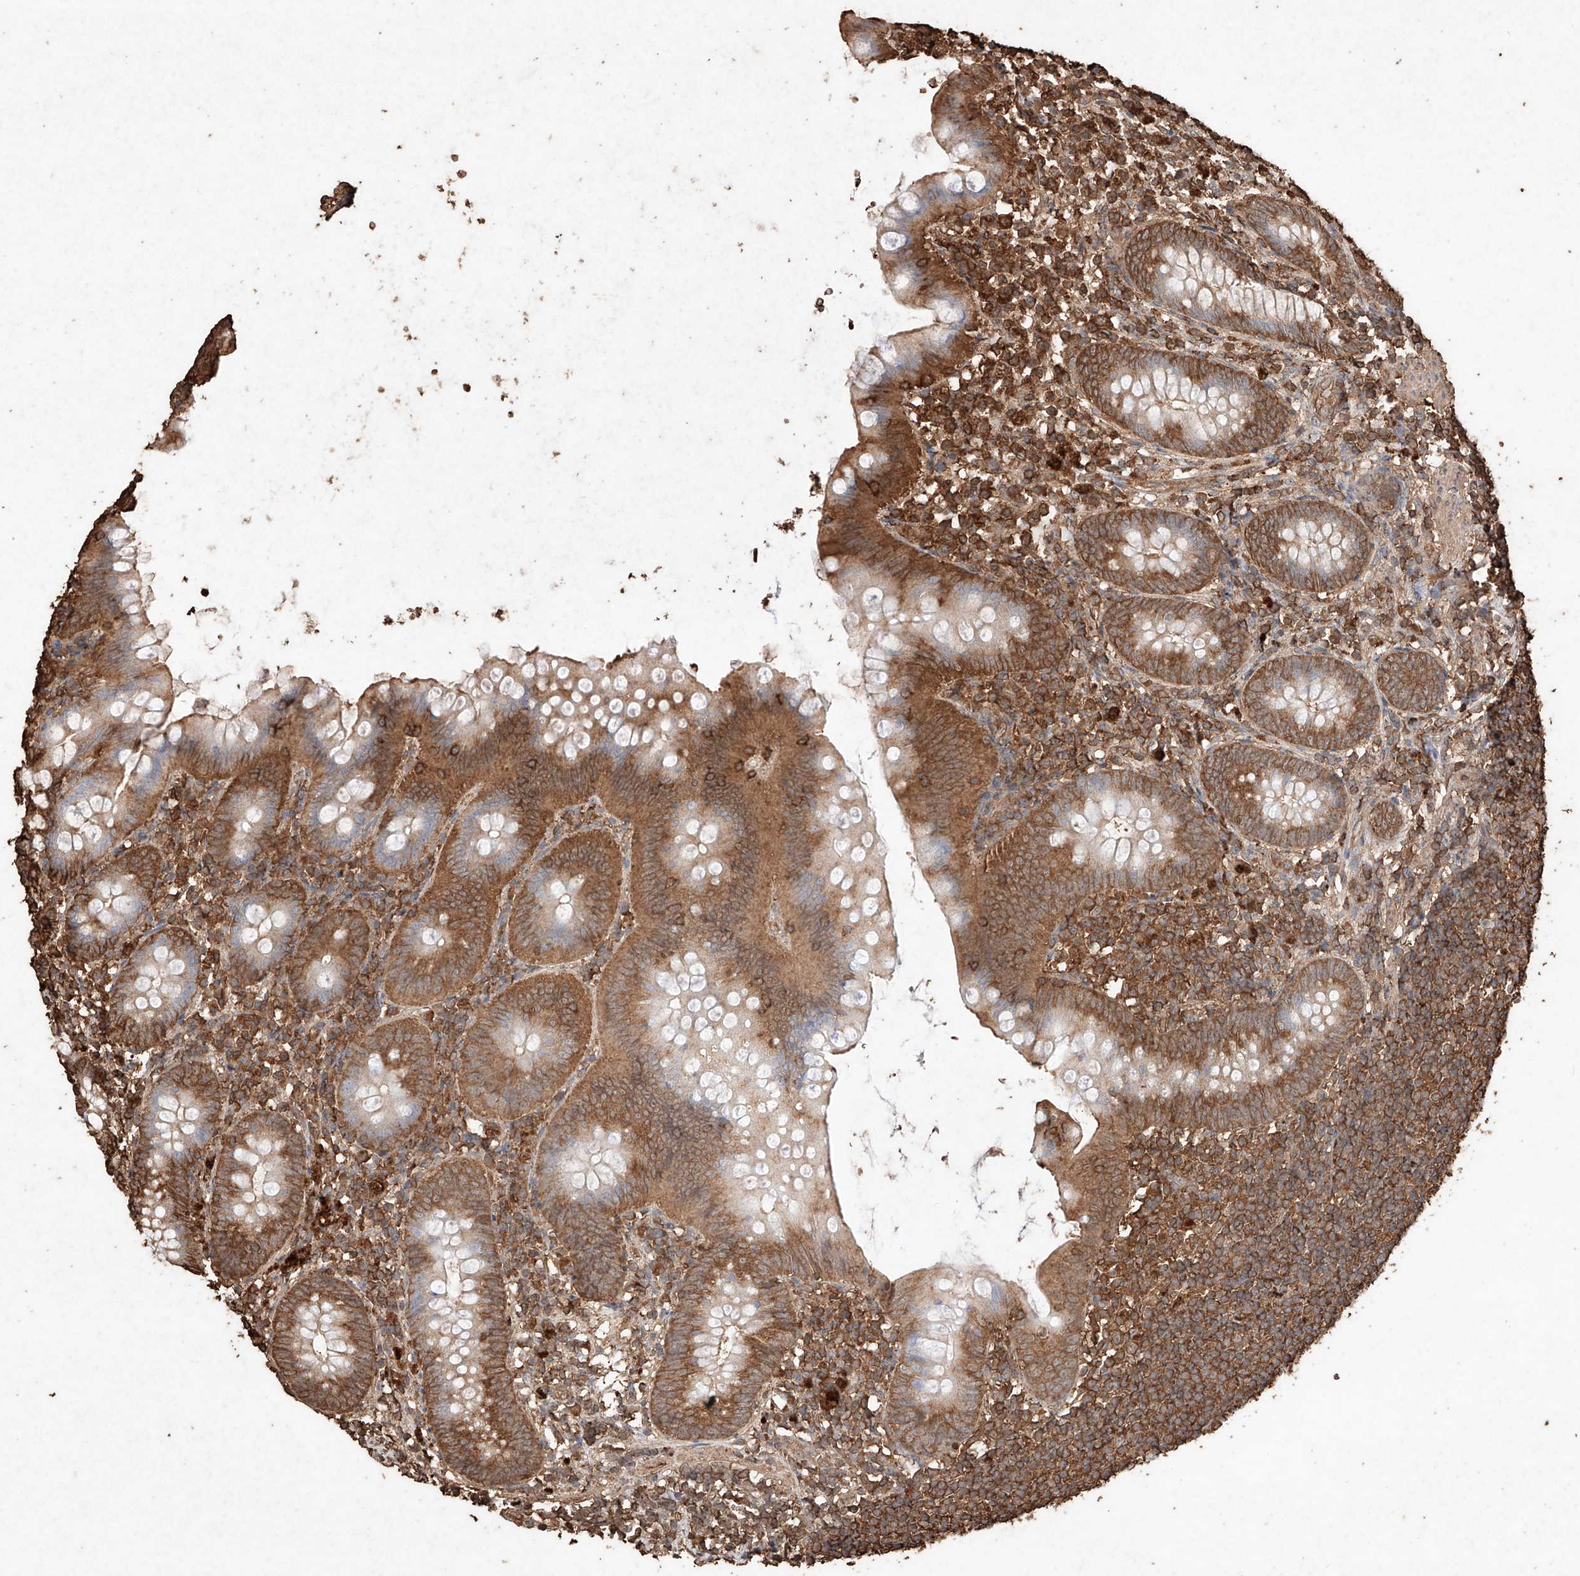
{"staining": {"intensity": "strong", "quantity": "25%-75%", "location": "cytoplasmic/membranous"}, "tissue": "appendix", "cell_type": "Glandular cells", "image_type": "normal", "snomed": [{"axis": "morphology", "description": "Normal tissue, NOS"}, {"axis": "topography", "description": "Appendix"}], "caption": "Glandular cells display high levels of strong cytoplasmic/membranous positivity in about 25%-75% of cells in benign appendix.", "gene": "M6PR", "patient": {"sex": "female", "age": 62}}